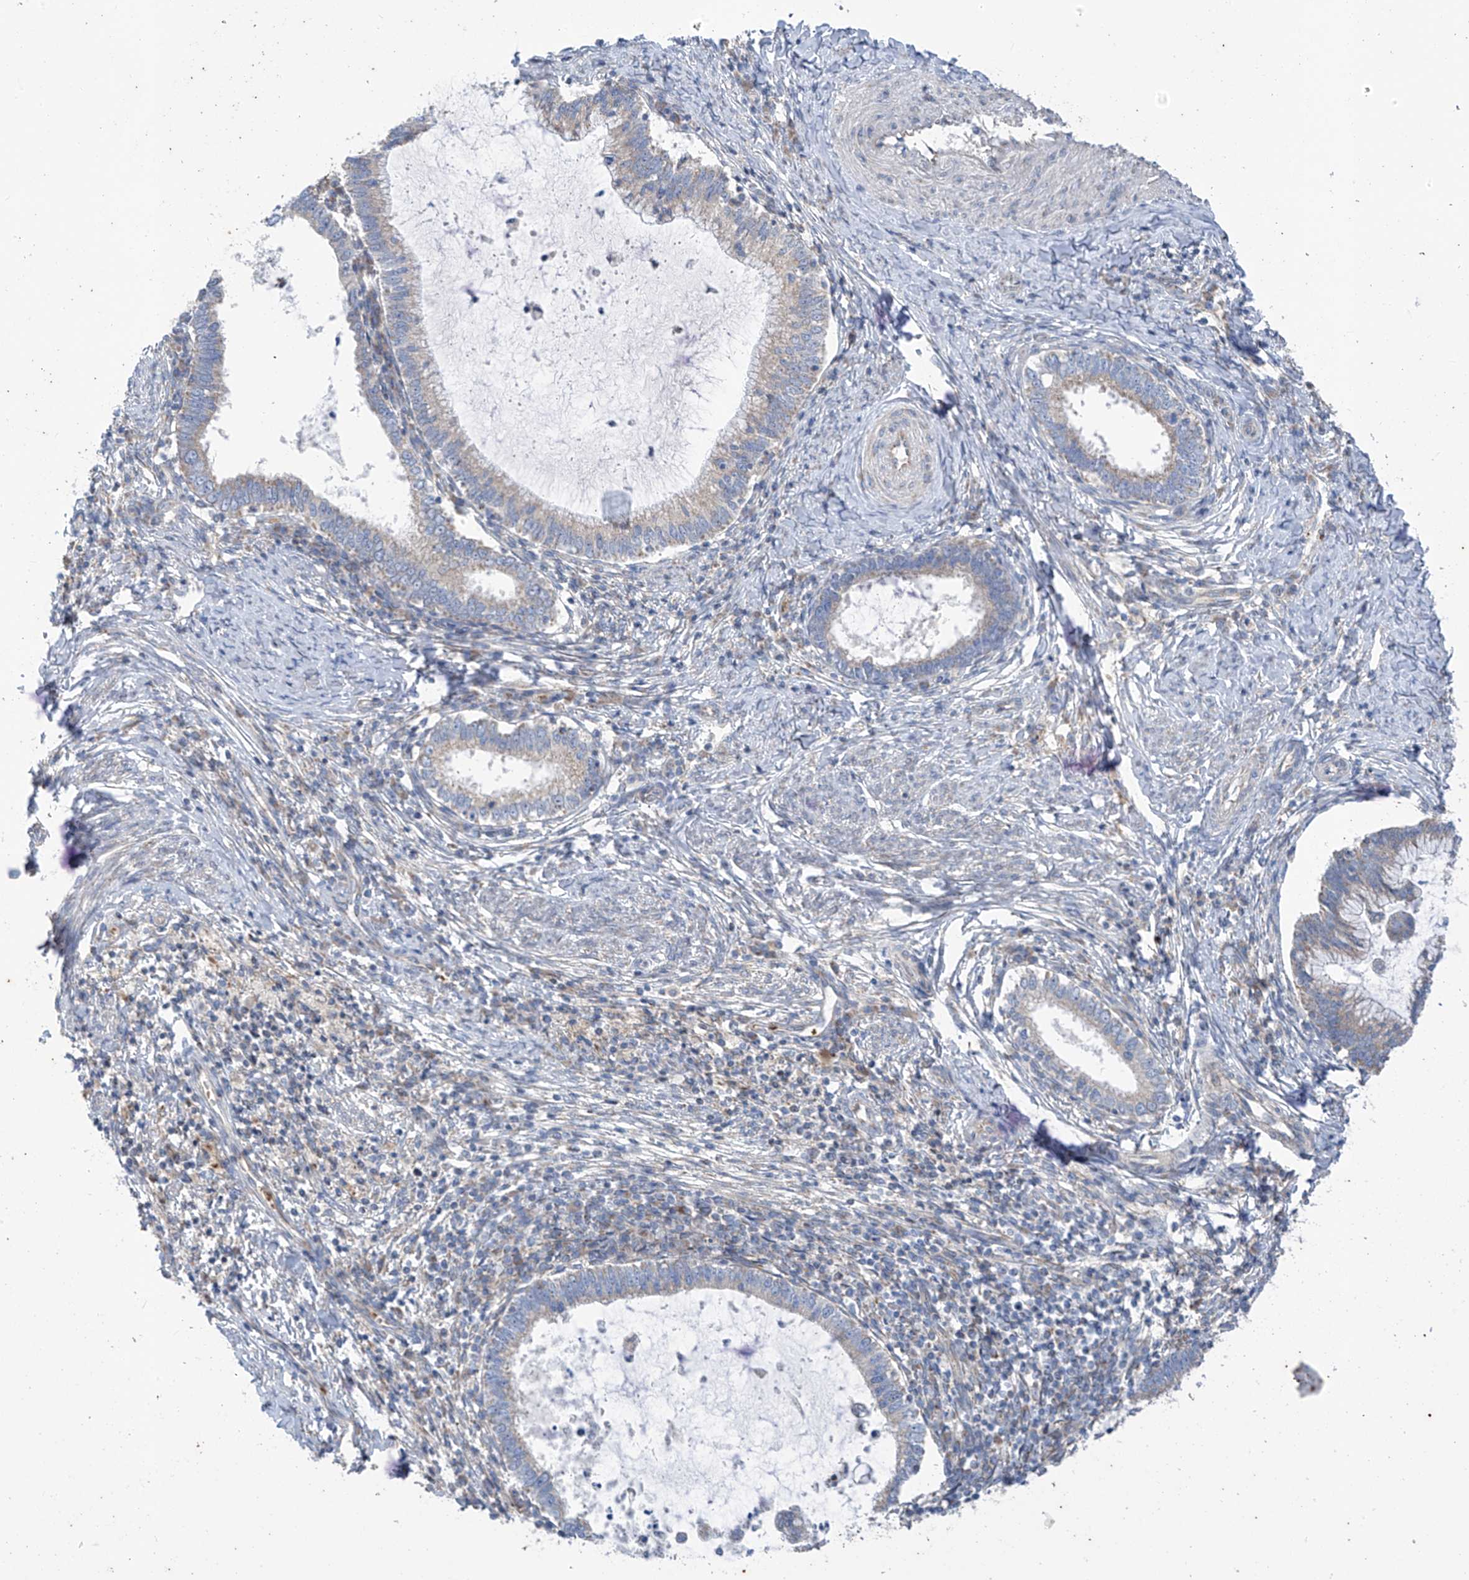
{"staining": {"intensity": "weak", "quantity": "<25%", "location": "cytoplasmic/membranous"}, "tissue": "cervical cancer", "cell_type": "Tumor cells", "image_type": "cancer", "snomed": [{"axis": "morphology", "description": "Adenocarcinoma, NOS"}, {"axis": "topography", "description": "Cervix"}], "caption": "This photomicrograph is of adenocarcinoma (cervical) stained with immunohistochemistry (IHC) to label a protein in brown with the nuclei are counter-stained blue. There is no expression in tumor cells. (DAB (3,3'-diaminobenzidine) immunohistochemistry, high magnification).", "gene": "EOMES", "patient": {"sex": "female", "age": 36}}